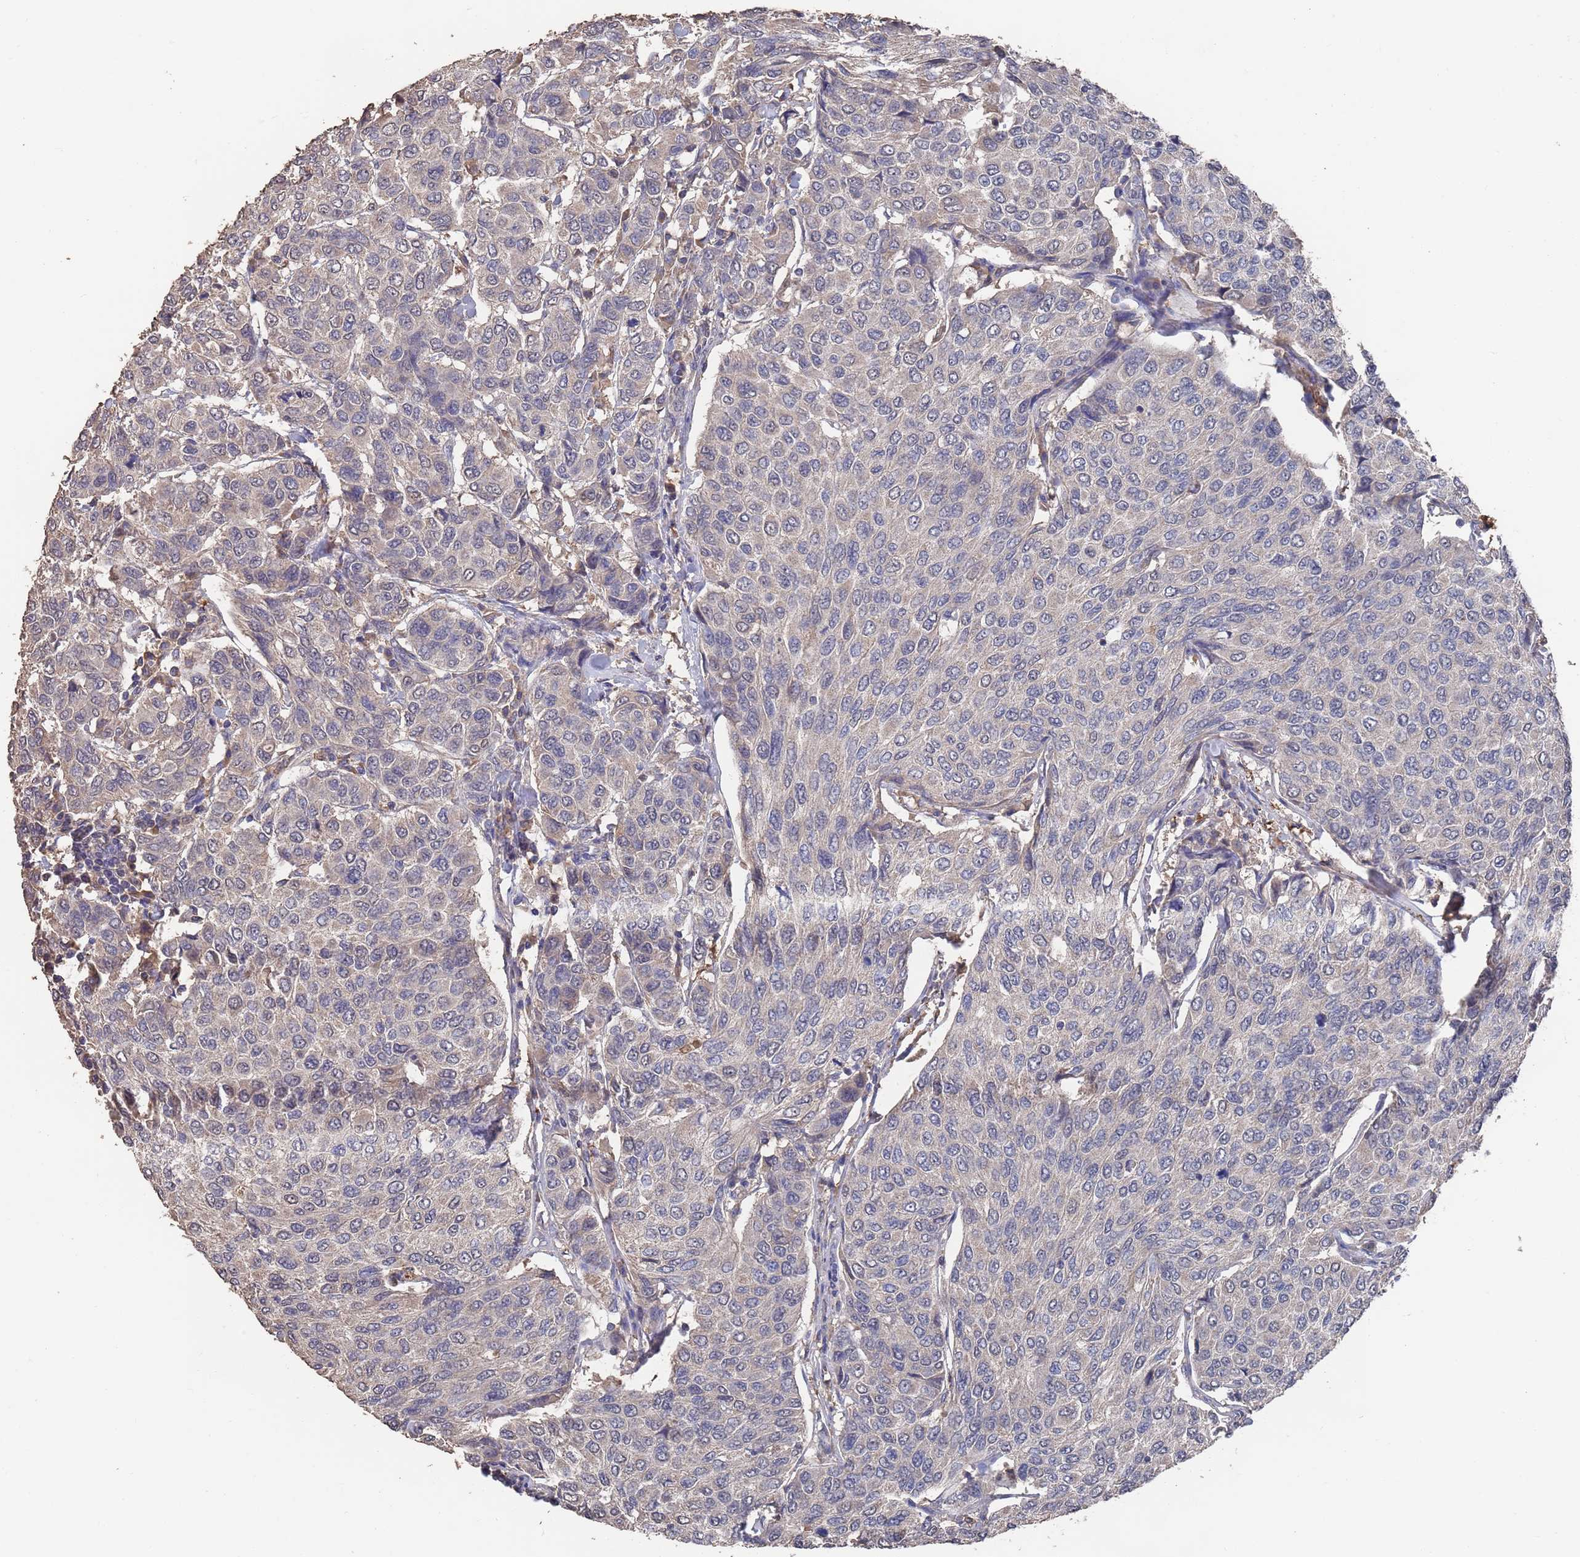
{"staining": {"intensity": "negative", "quantity": "none", "location": "none"}, "tissue": "breast cancer", "cell_type": "Tumor cells", "image_type": "cancer", "snomed": [{"axis": "morphology", "description": "Duct carcinoma"}, {"axis": "topography", "description": "Breast"}], "caption": "Immunohistochemistry of infiltrating ductal carcinoma (breast) demonstrates no positivity in tumor cells.", "gene": "BTBD18", "patient": {"sex": "female", "age": 55}}